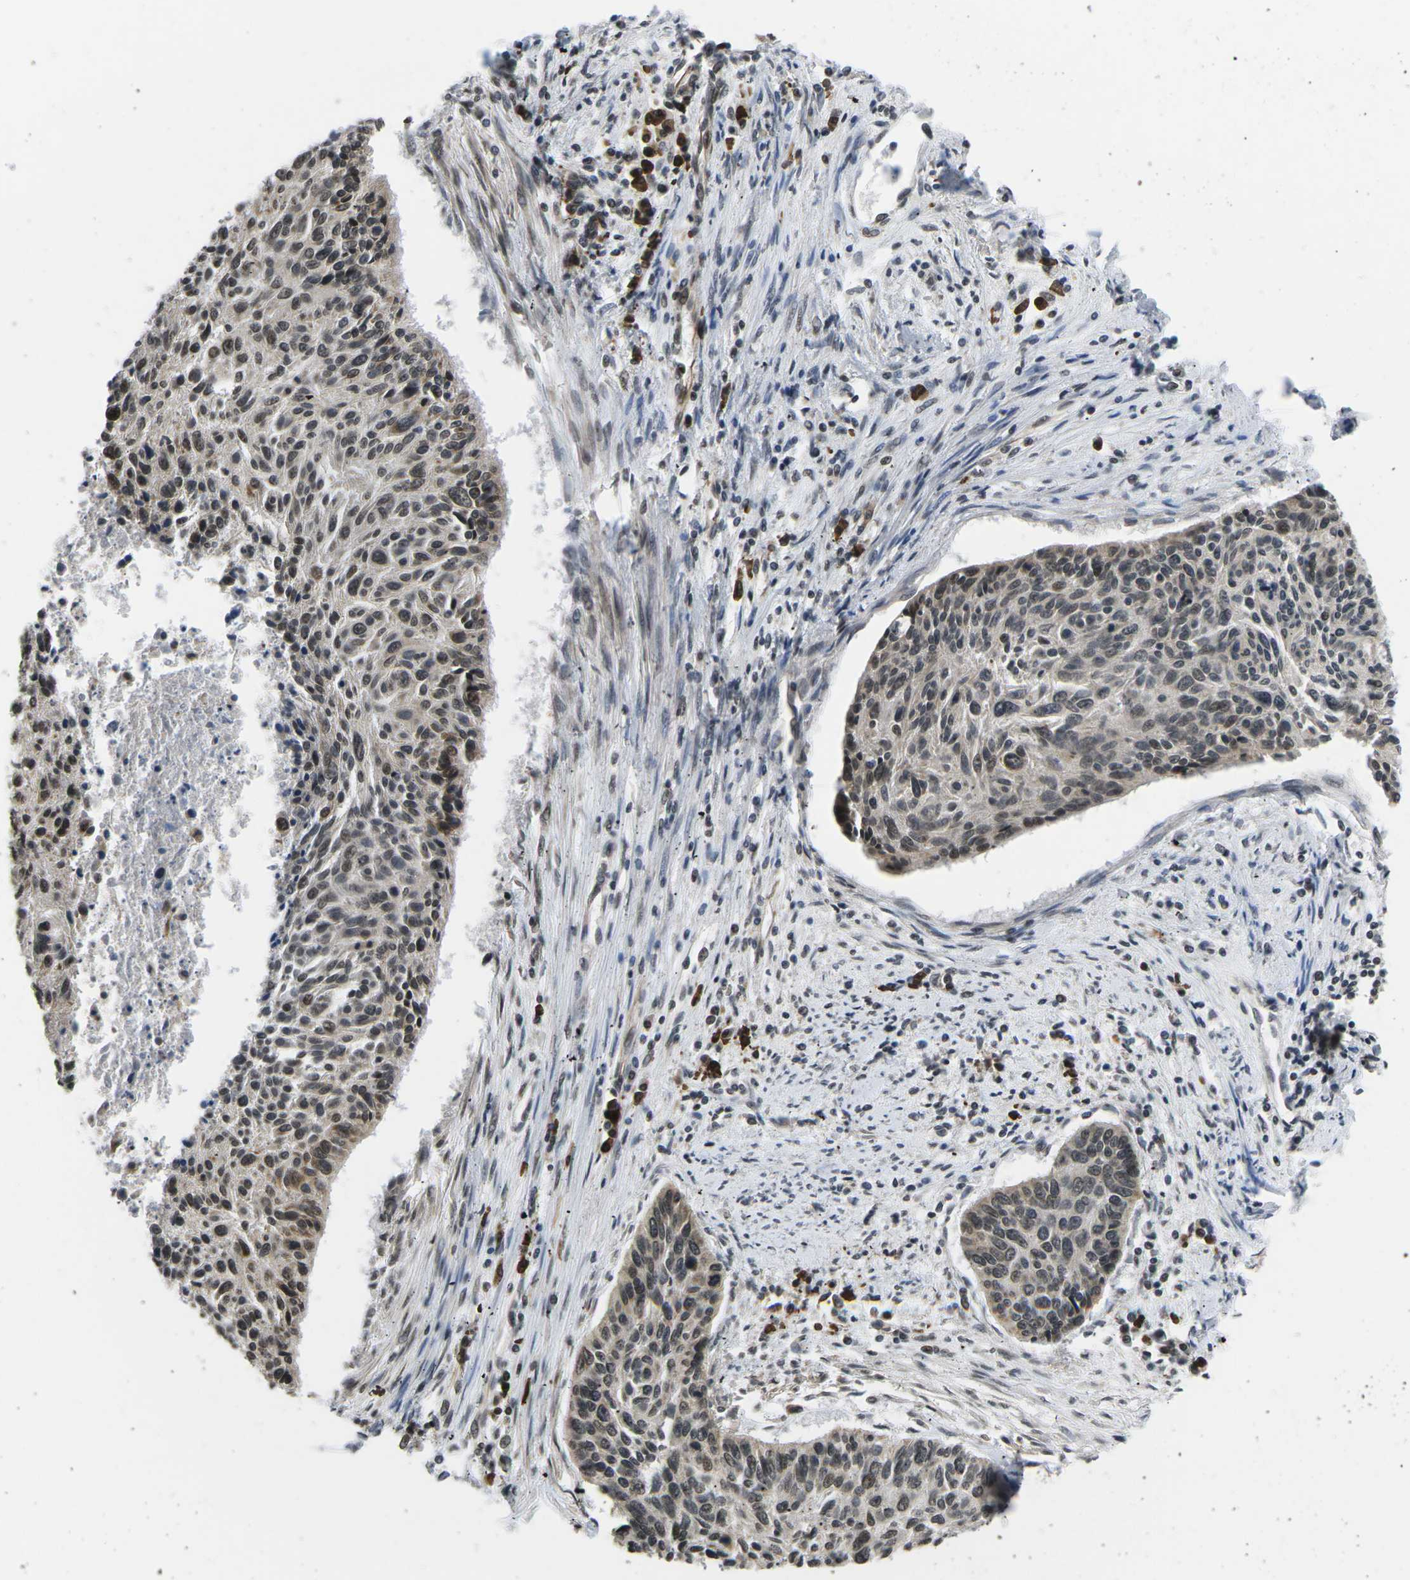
{"staining": {"intensity": "moderate", "quantity": ">75%", "location": "nuclear"}, "tissue": "cervical cancer", "cell_type": "Tumor cells", "image_type": "cancer", "snomed": [{"axis": "morphology", "description": "Squamous cell carcinoma, NOS"}, {"axis": "topography", "description": "Cervix"}], "caption": "Squamous cell carcinoma (cervical) stained with IHC exhibits moderate nuclear expression in approximately >75% of tumor cells. (DAB IHC, brown staining for protein, blue staining for nuclei).", "gene": "CCNE1", "patient": {"sex": "female", "age": 55}}